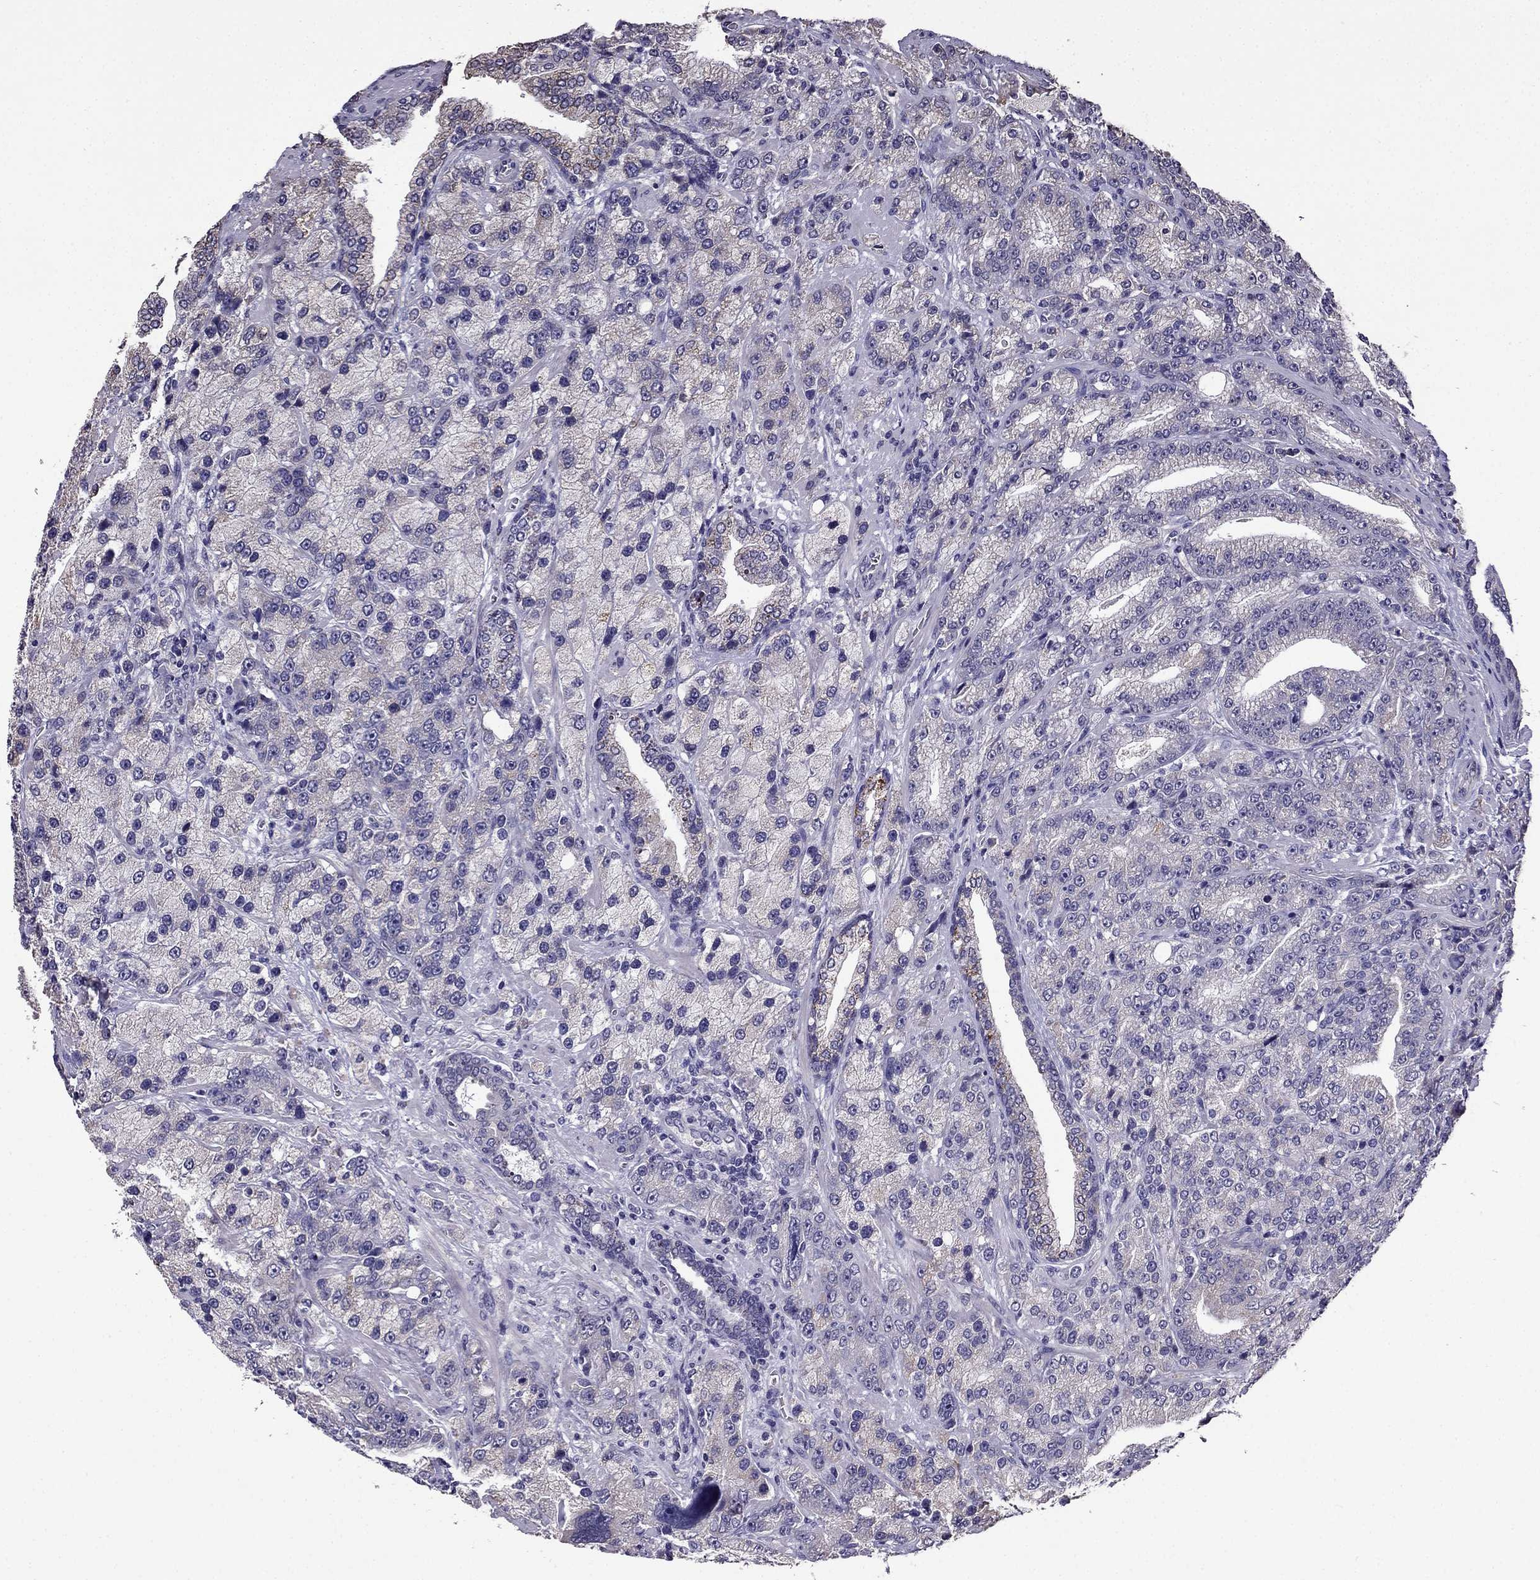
{"staining": {"intensity": "negative", "quantity": "none", "location": "none"}, "tissue": "prostate cancer", "cell_type": "Tumor cells", "image_type": "cancer", "snomed": [{"axis": "morphology", "description": "Adenocarcinoma, NOS"}, {"axis": "topography", "description": "Prostate"}], "caption": "This is an immunohistochemistry (IHC) micrograph of human prostate cancer. There is no expression in tumor cells.", "gene": "CDH9", "patient": {"sex": "male", "age": 63}}